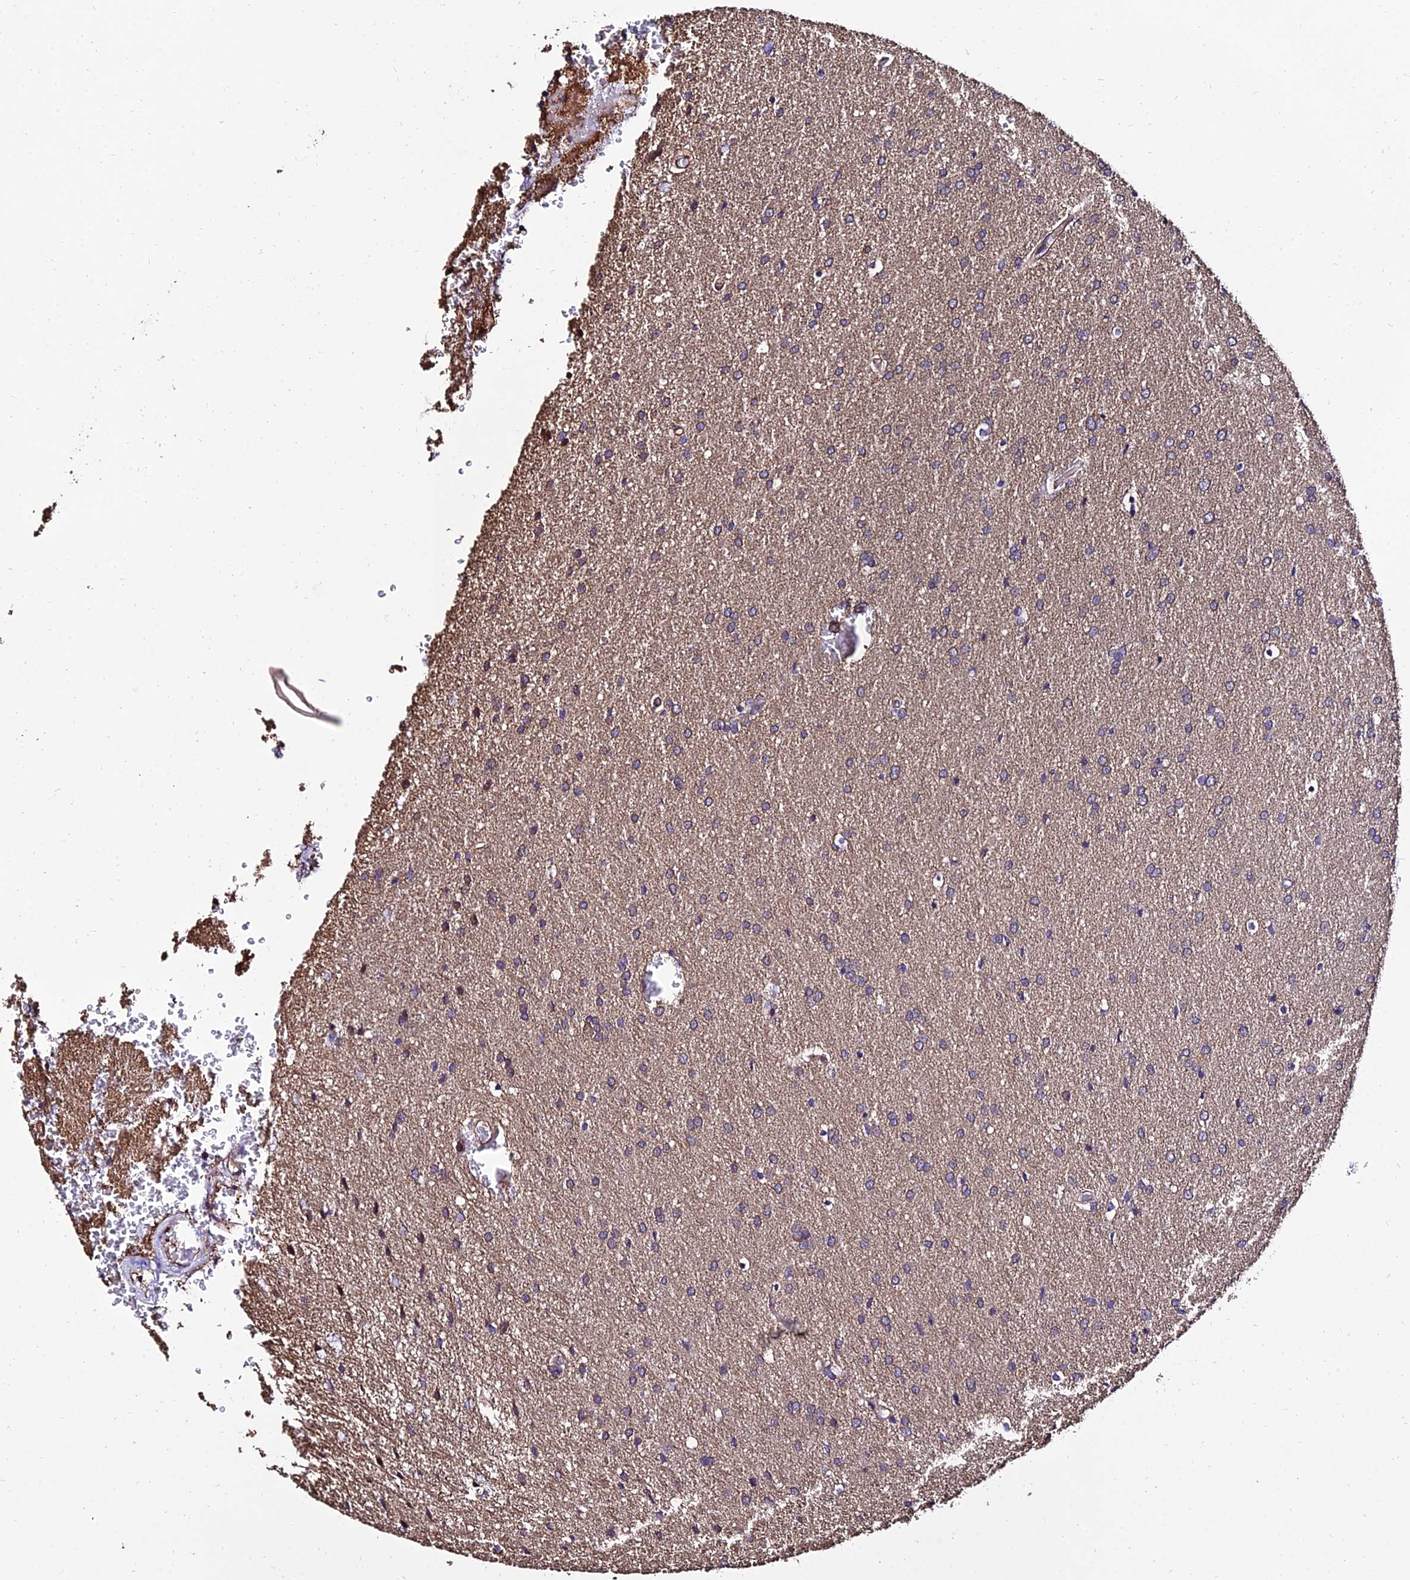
{"staining": {"intensity": "weak", "quantity": "<25%", "location": "cytoplasmic/membranous"}, "tissue": "glioma", "cell_type": "Tumor cells", "image_type": "cancer", "snomed": [{"axis": "morphology", "description": "Glioma, malignant, Low grade"}, {"axis": "topography", "description": "Brain"}], "caption": "IHC of malignant glioma (low-grade) reveals no expression in tumor cells.", "gene": "CALM2", "patient": {"sex": "female", "age": 32}}